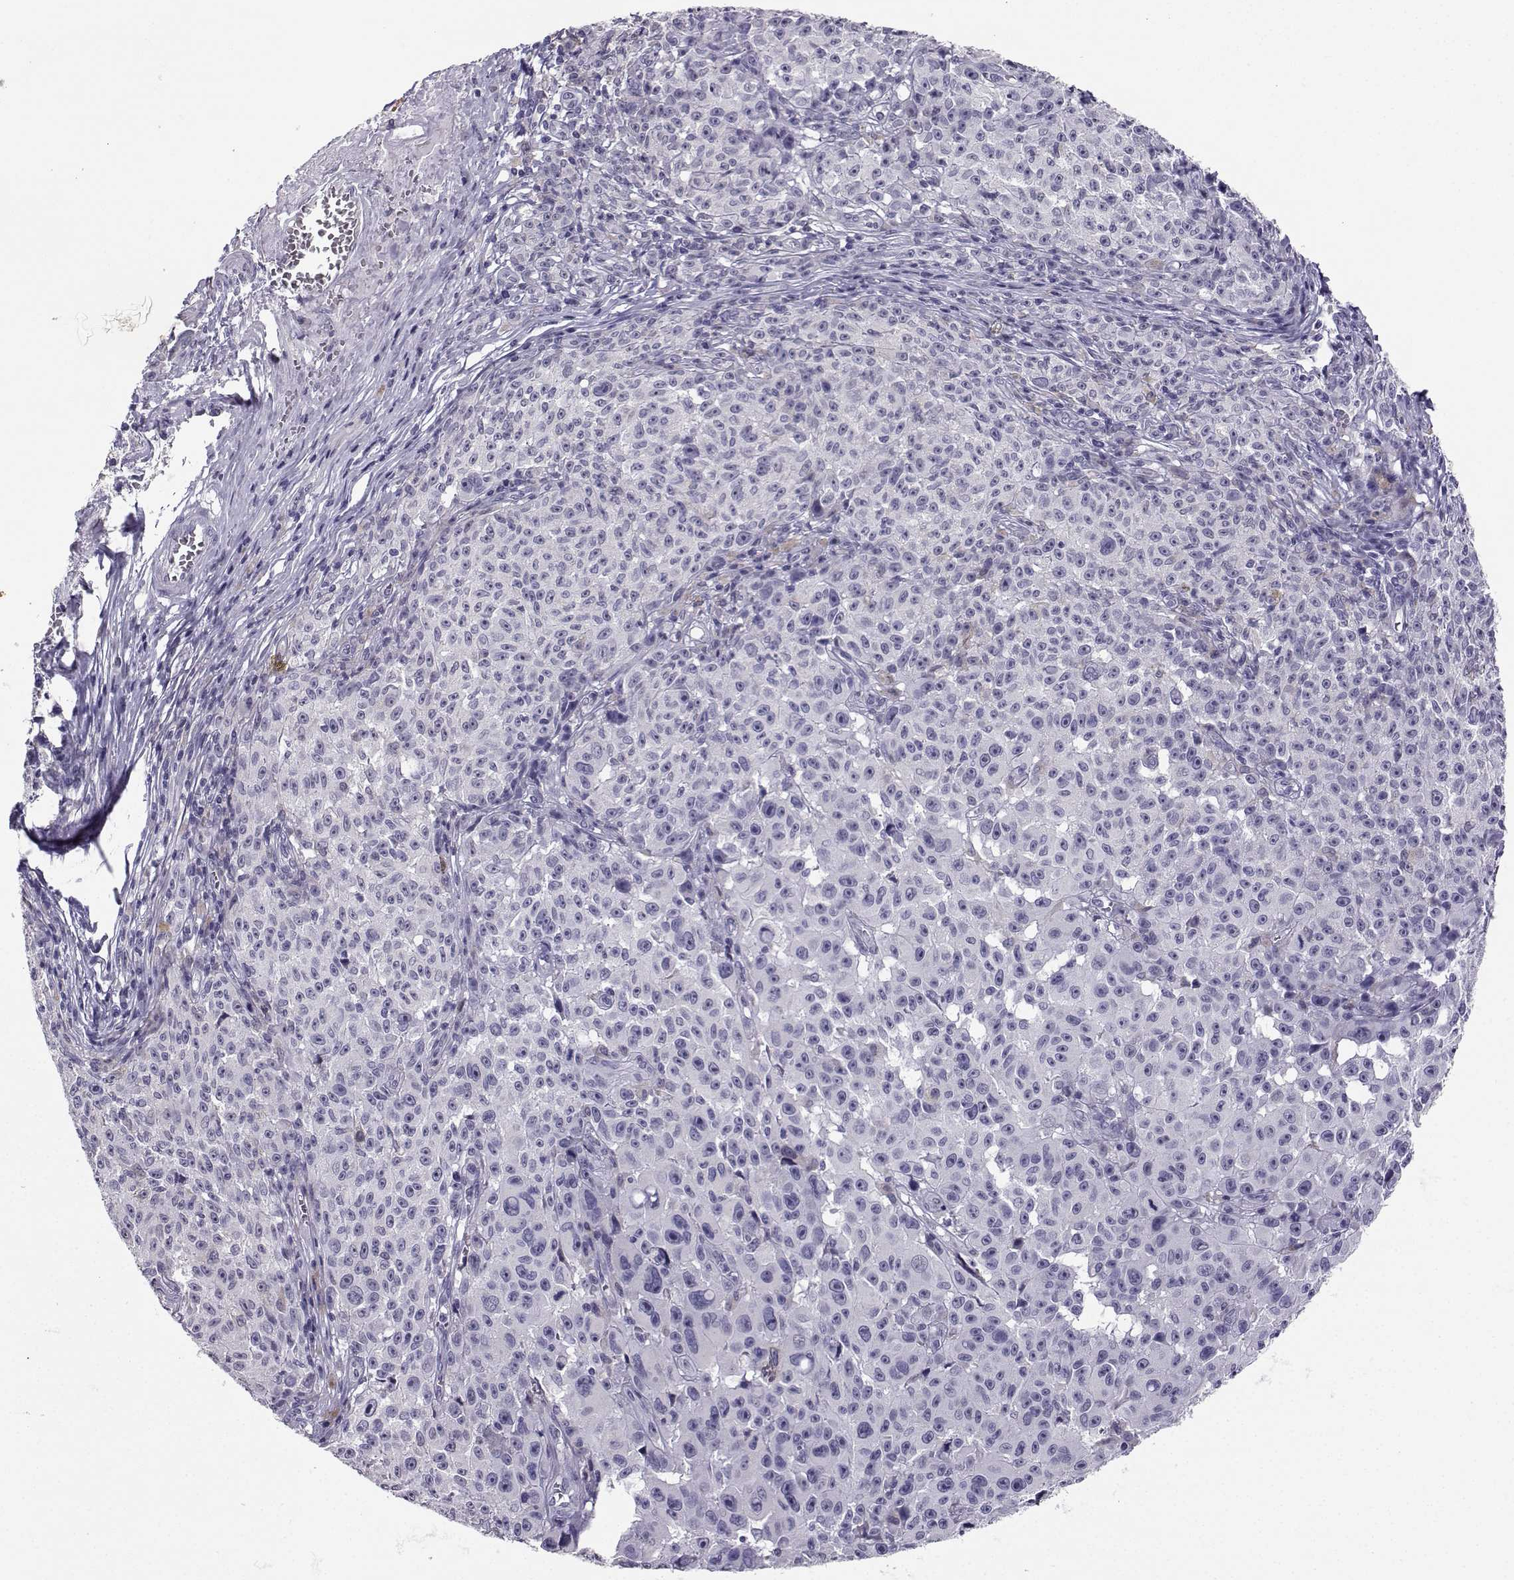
{"staining": {"intensity": "negative", "quantity": "none", "location": "none"}, "tissue": "melanoma", "cell_type": "Tumor cells", "image_type": "cancer", "snomed": [{"axis": "morphology", "description": "Malignant melanoma, NOS"}, {"axis": "topography", "description": "Skin"}], "caption": "A histopathology image of human malignant melanoma is negative for staining in tumor cells.", "gene": "TBR1", "patient": {"sex": "female", "age": 82}}